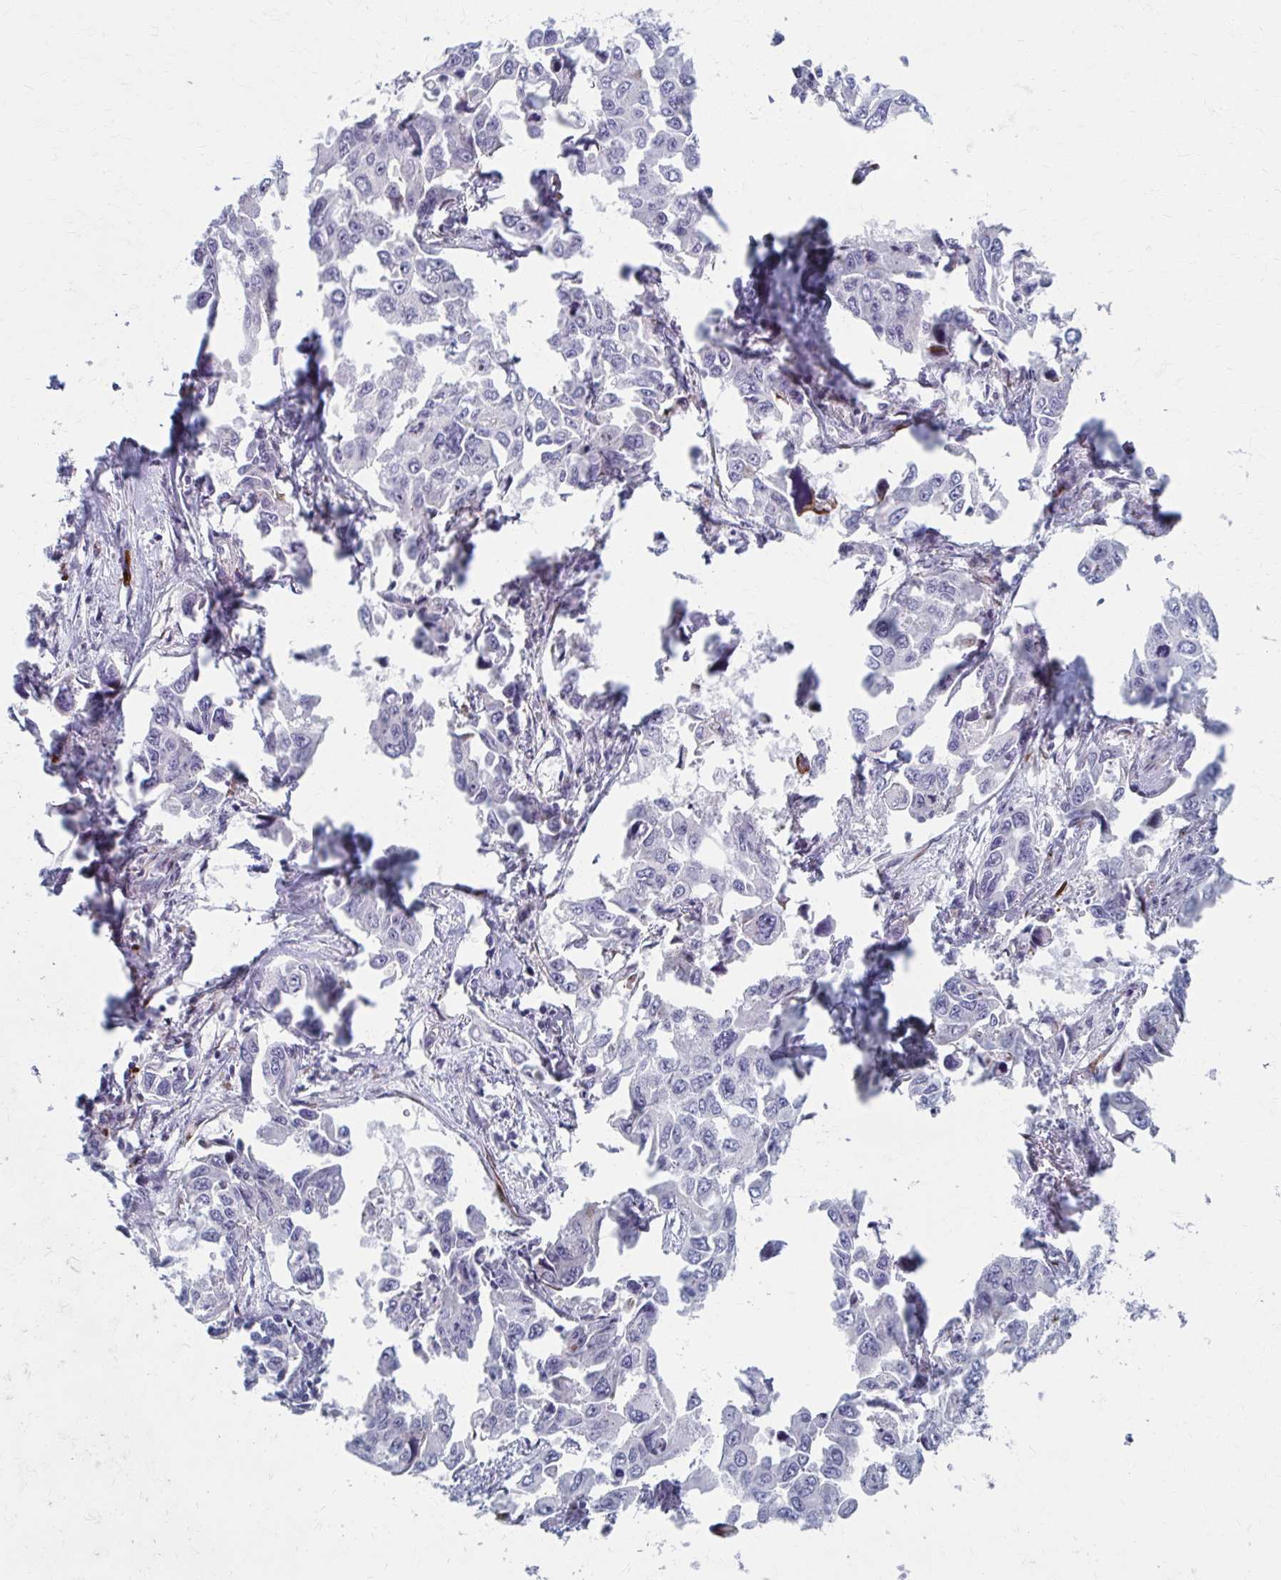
{"staining": {"intensity": "negative", "quantity": "none", "location": "none"}, "tissue": "lung cancer", "cell_type": "Tumor cells", "image_type": "cancer", "snomed": [{"axis": "morphology", "description": "Adenocarcinoma, NOS"}, {"axis": "topography", "description": "Lung"}], "caption": "Lung adenocarcinoma stained for a protein using immunohistochemistry displays no expression tumor cells.", "gene": "OLFM2", "patient": {"sex": "male", "age": 64}}